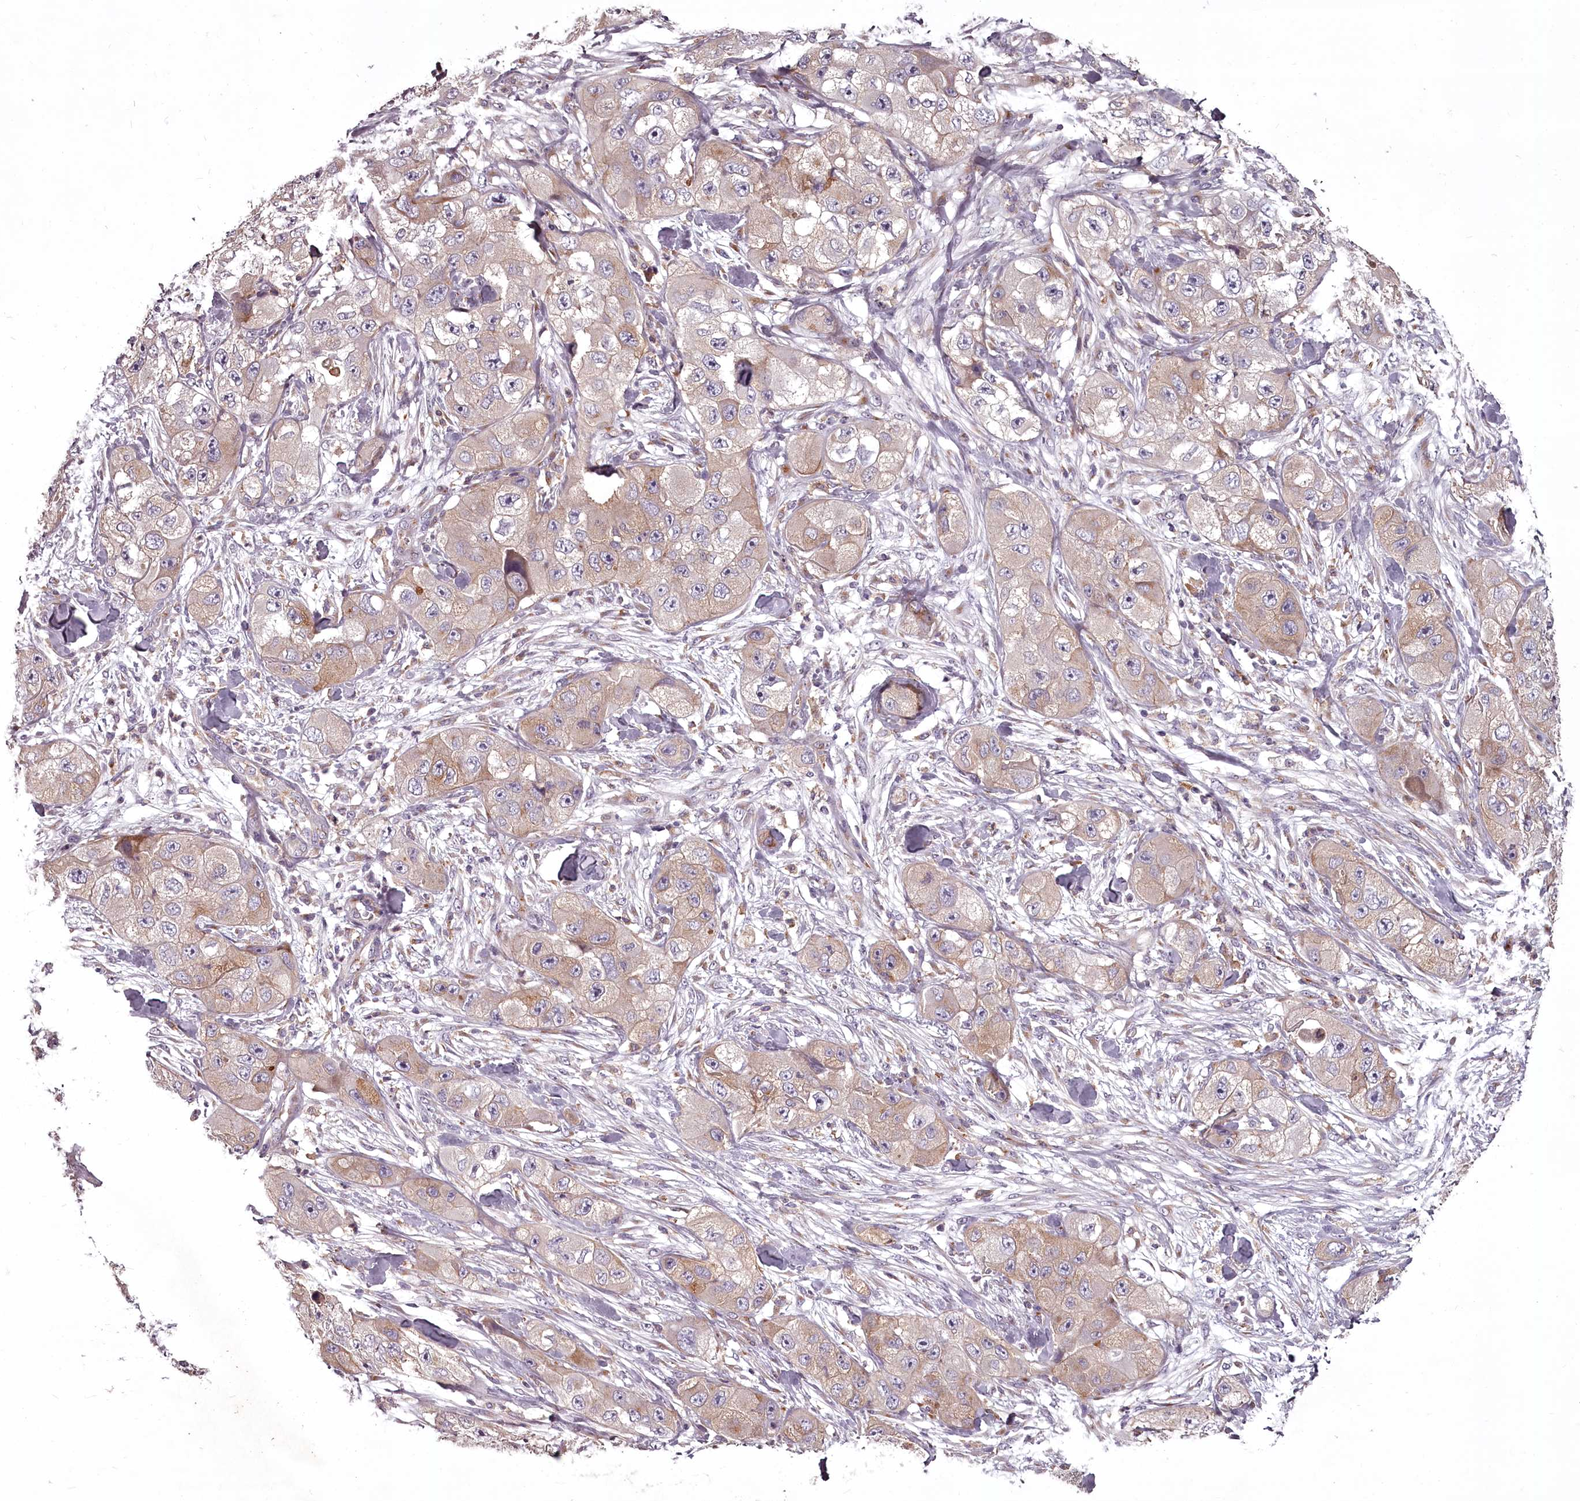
{"staining": {"intensity": "weak", "quantity": "25%-75%", "location": "cytoplasmic/membranous"}, "tissue": "skin cancer", "cell_type": "Tumor cells", "image_type": "cancer", "snomed": [{"axis": "morphology", "description": "Squamous cell carcinoma, NOS"}, {"axis": "topography", "description": "Skin"}, {"axis": "topography", "description": "Subcutis"}], "caption": "High-power microscopy captured an immunohistochemistry (IHC) photomicrograph of skin cancer, revealing weak cytoplasmic/membranous positivity in about 25%-75% of tumor cells. Nuclei are stained in blue.", "gene": "STX6", "patient": {"sex": "male", "age": 73}}